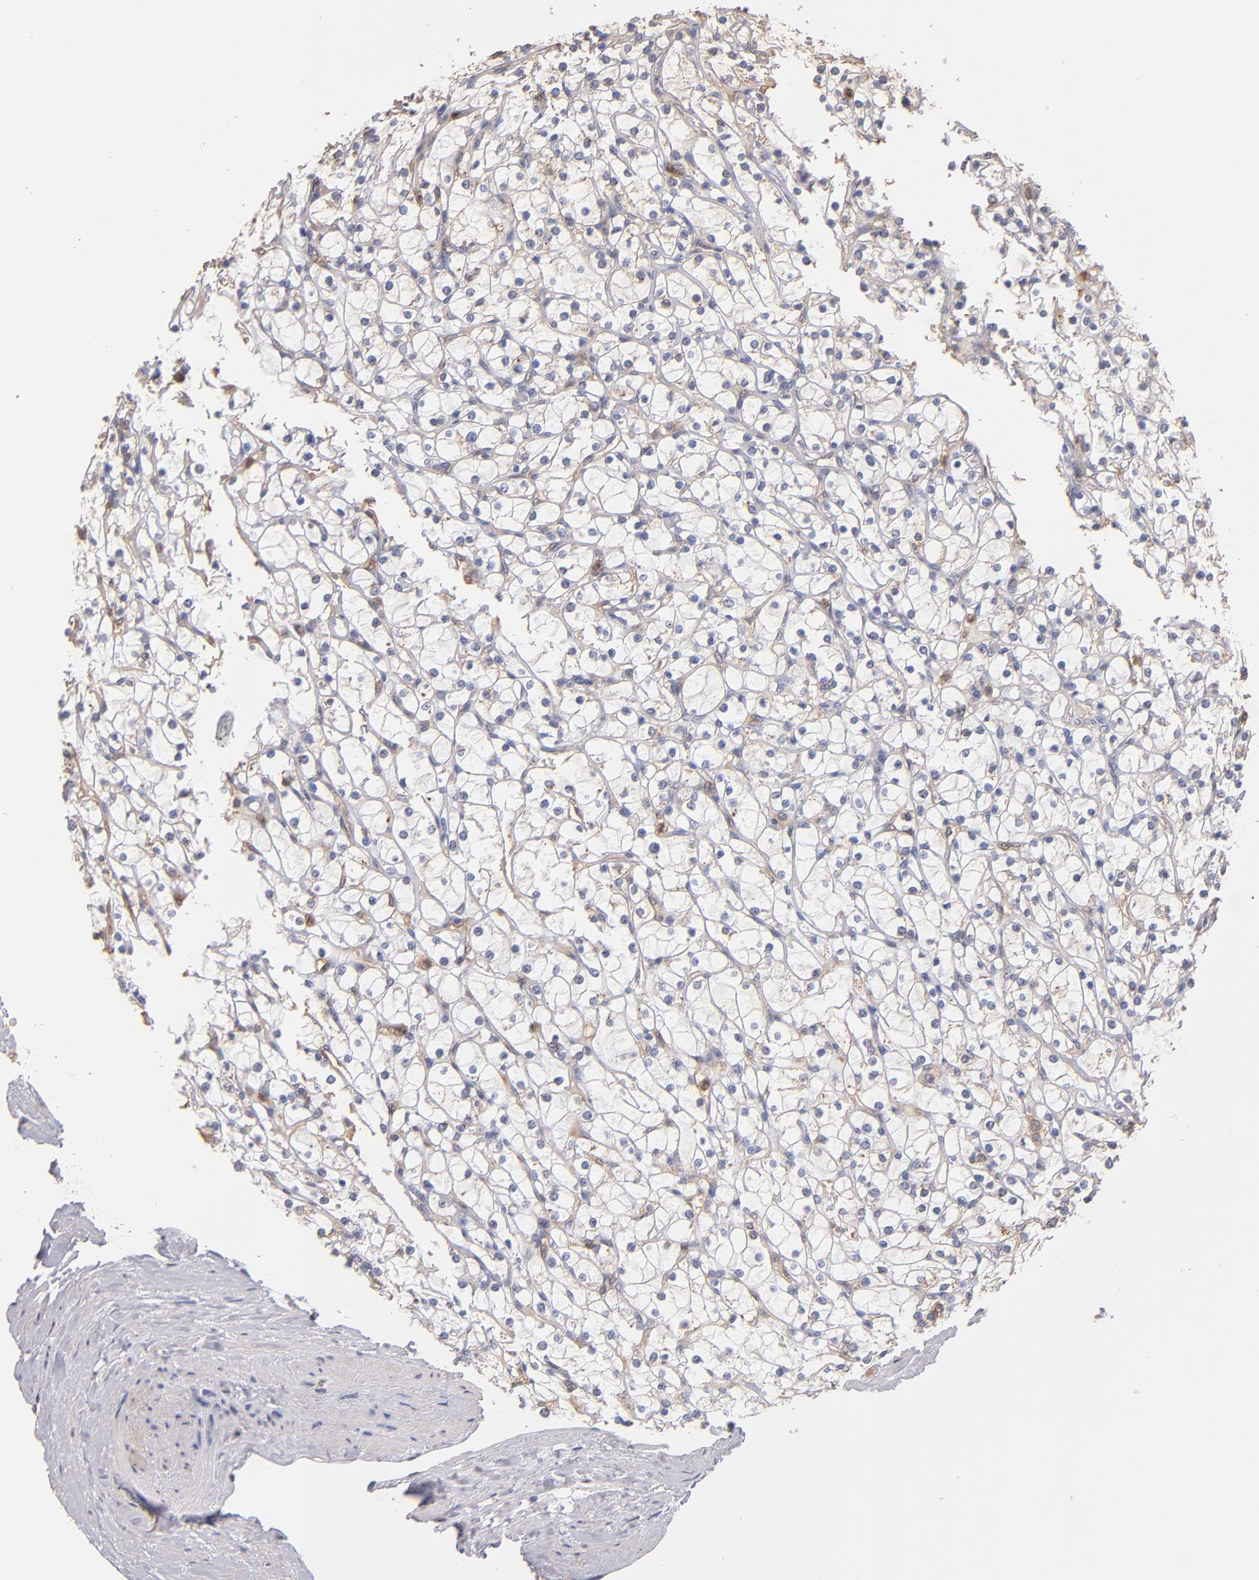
{"staining": {"intensity": "negative", "quantity": "none", "location": "none"}, "tissue": "renal cancer", "cell_type": "Tumor cells", "image_type": "cancer", "snomed": [{"axis": "morphology", "description": "Adenocarcinoma, NOS"}, {"axis": "topography", "description": "Kidney"}], "caption": "DAB (3,3'-diaminobenzidine) immunohistochemical staining of renal cancer displays no significant staining in tumor cells. (Immunohistochemistry, brightfield microscopy, high magnification).", "gene": "RO60", "patient": {"sex": "female", "age": 73}}